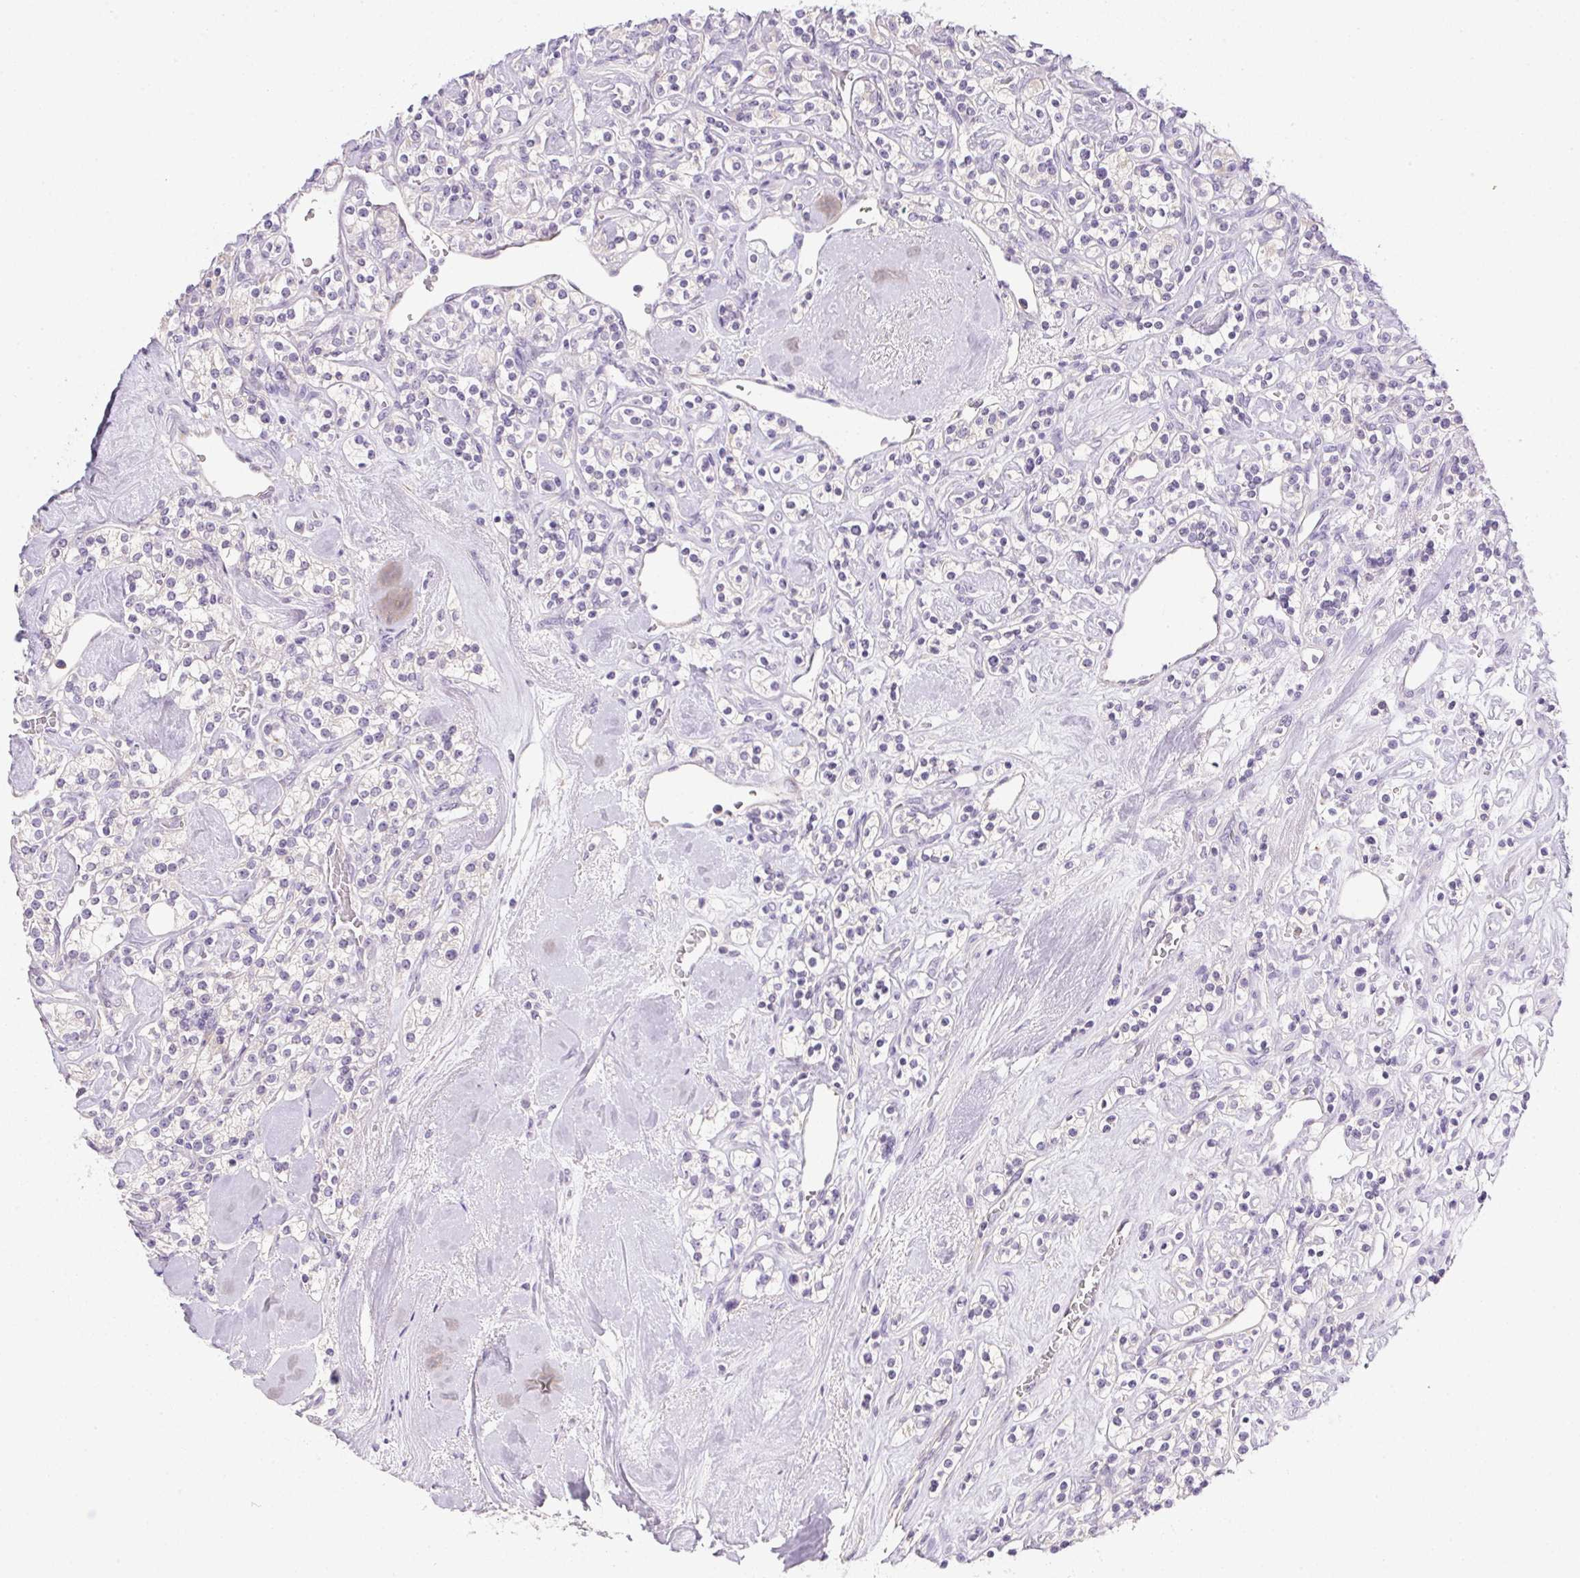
{"staining": {"intensity": "negative", "quantity": "none", "location": "none"}, "tissue": "renal cancer", "cell_type": "Tumor cells", "image_type": "cancer", "snomed": [{"axis": "morphology", "description": "Adenocarcinoma, NOS"}, {"axis": "topography", "description": "Kidney"}], "caption": "High magnification brightfield microscopy of adenocarcinoma (renal) stained with DAB (brown) and counterstained with hematoxylin (blue): tumor cells show no significant staining.", "gene": "SLC17A7", "patient": {"sex": "male", "age": 77}}